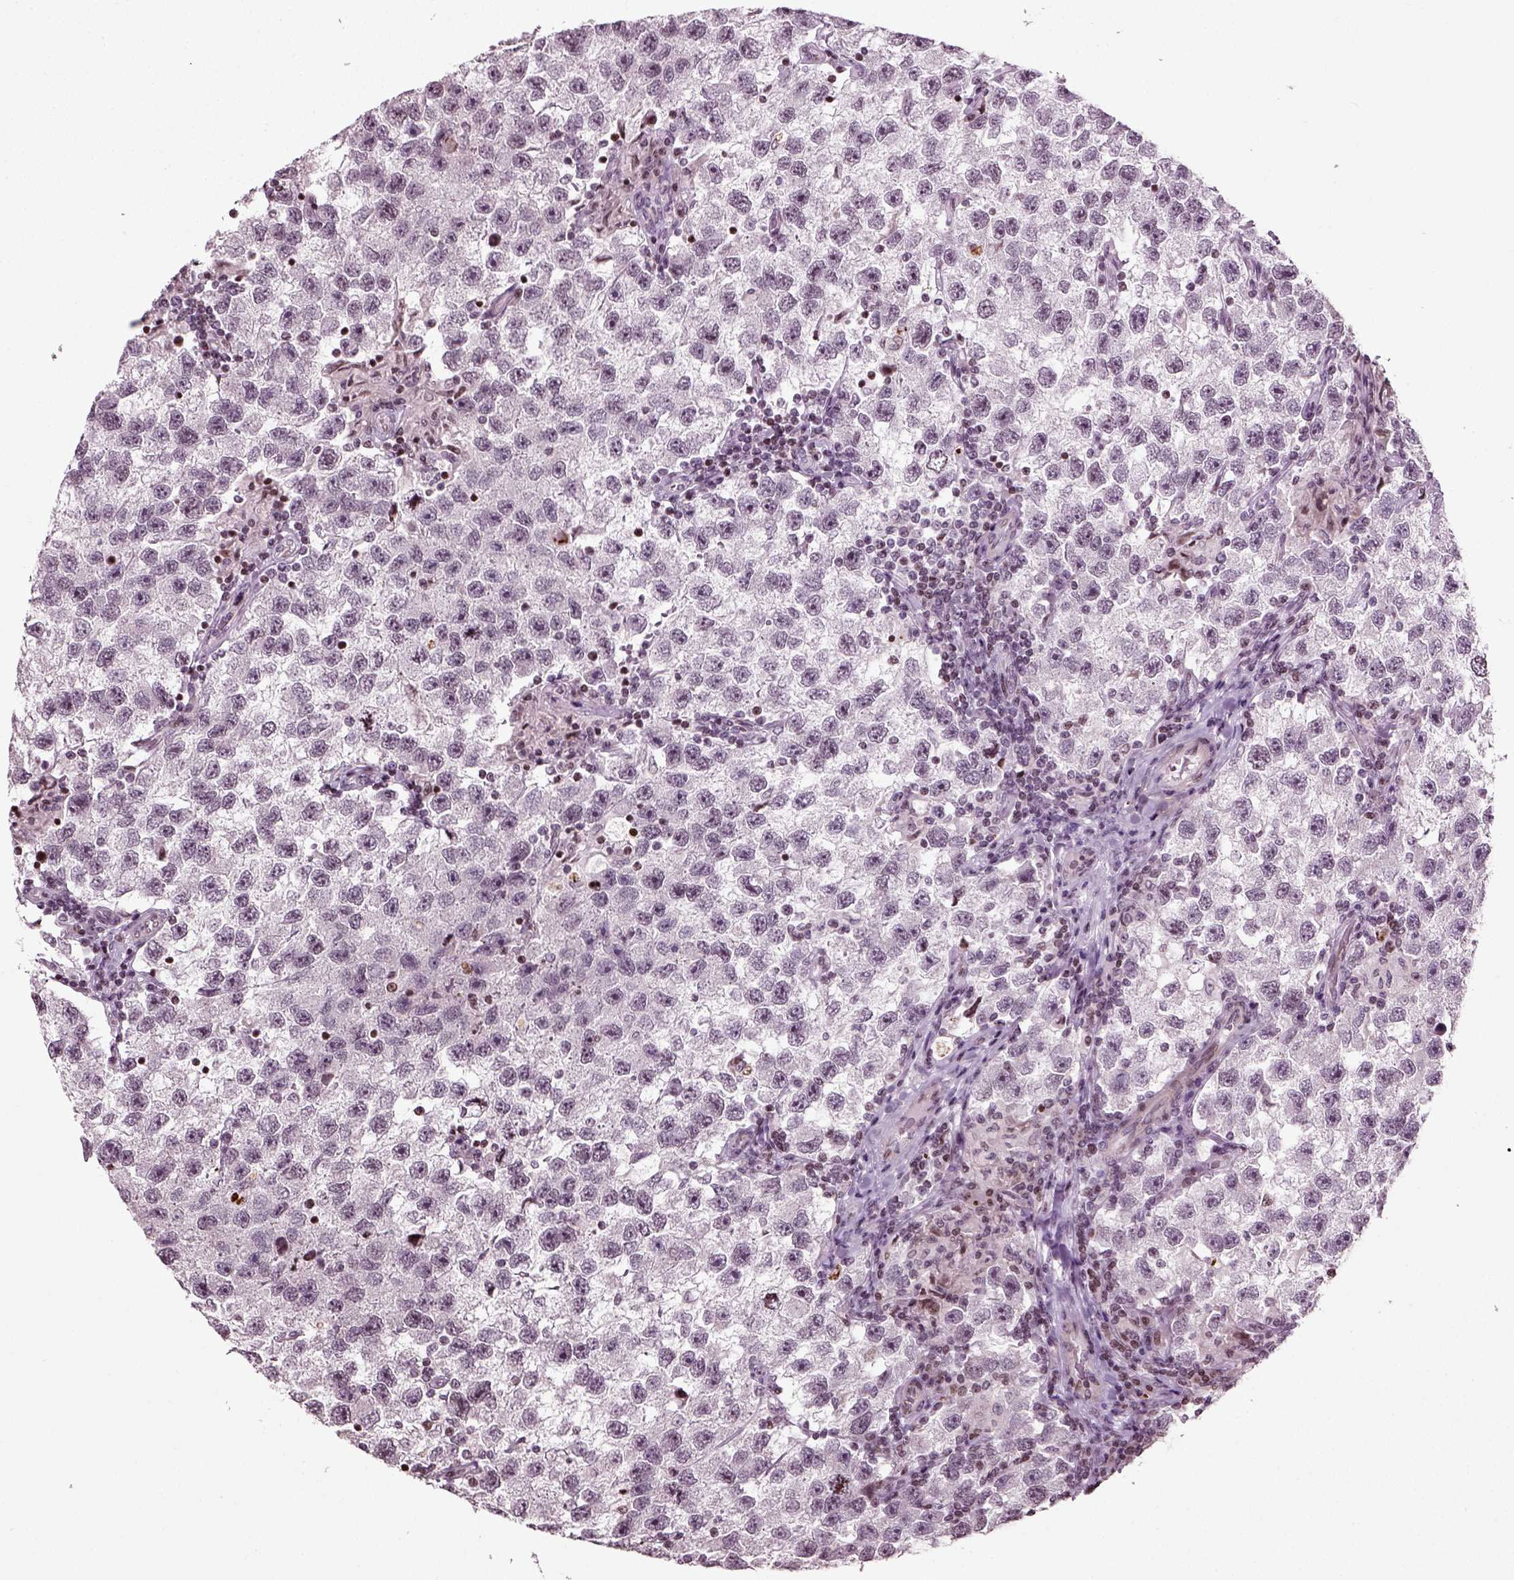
{"staining": {"intensity": "negative", "quantity": "none", "location": "none"}, "tissue": "testis cancer", "cell_type": "Tumor cells", "image_type": "cancer", "snomed": [{"axis": "morphology", "description": "Seminoma, NOS"}, {"axis": "topography", "description": "Testis"}], "caption": "A histopathology image of human seminoma (testis) is negative for staining in tumor cells.", "gene": "HEYL", "patient": {"sex": "male", "age": 26}}